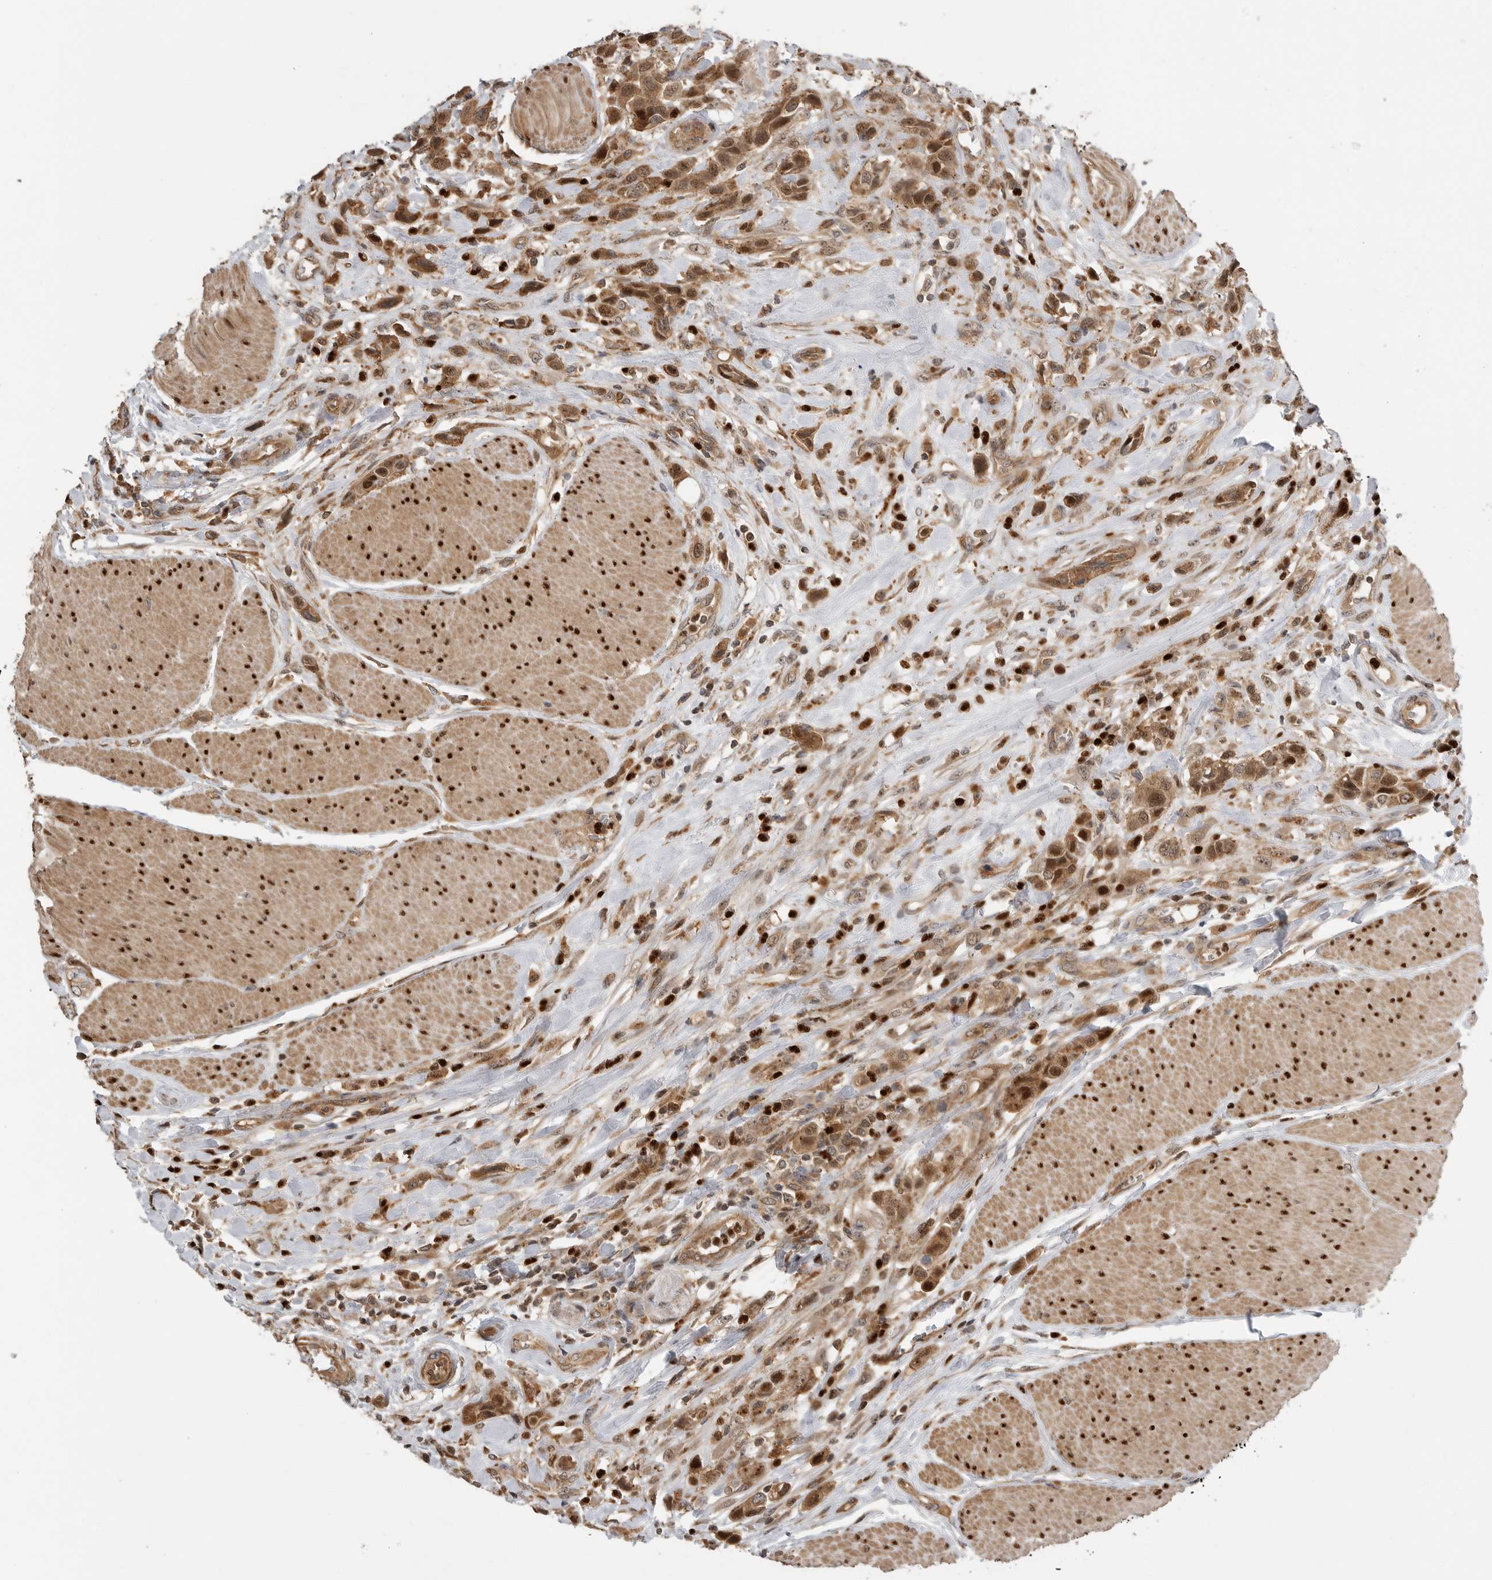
{"staining": {"intensity": "strong", "quantity": ">75%", "location": "cytoplasmic/membranous,nuclear"}, "tissue": "urothelial cancer", "cell_type": "Tumor cells", "image_type": "cancer", "snomed": [{"axis": "morphology", "description": "Urothelial carcinoma, High grade"}, {"axis": "topography", "description": "Urinary bladder"}], "caption": "This histopathology image displays IHC staining of high-grade urothelial carcinoma, with high strong cytoplasmic/membranous and nuclear staining in about >75% of tumor cells.", "gene": "STRAP", "patient": {"sex": "male", "age": 50}}